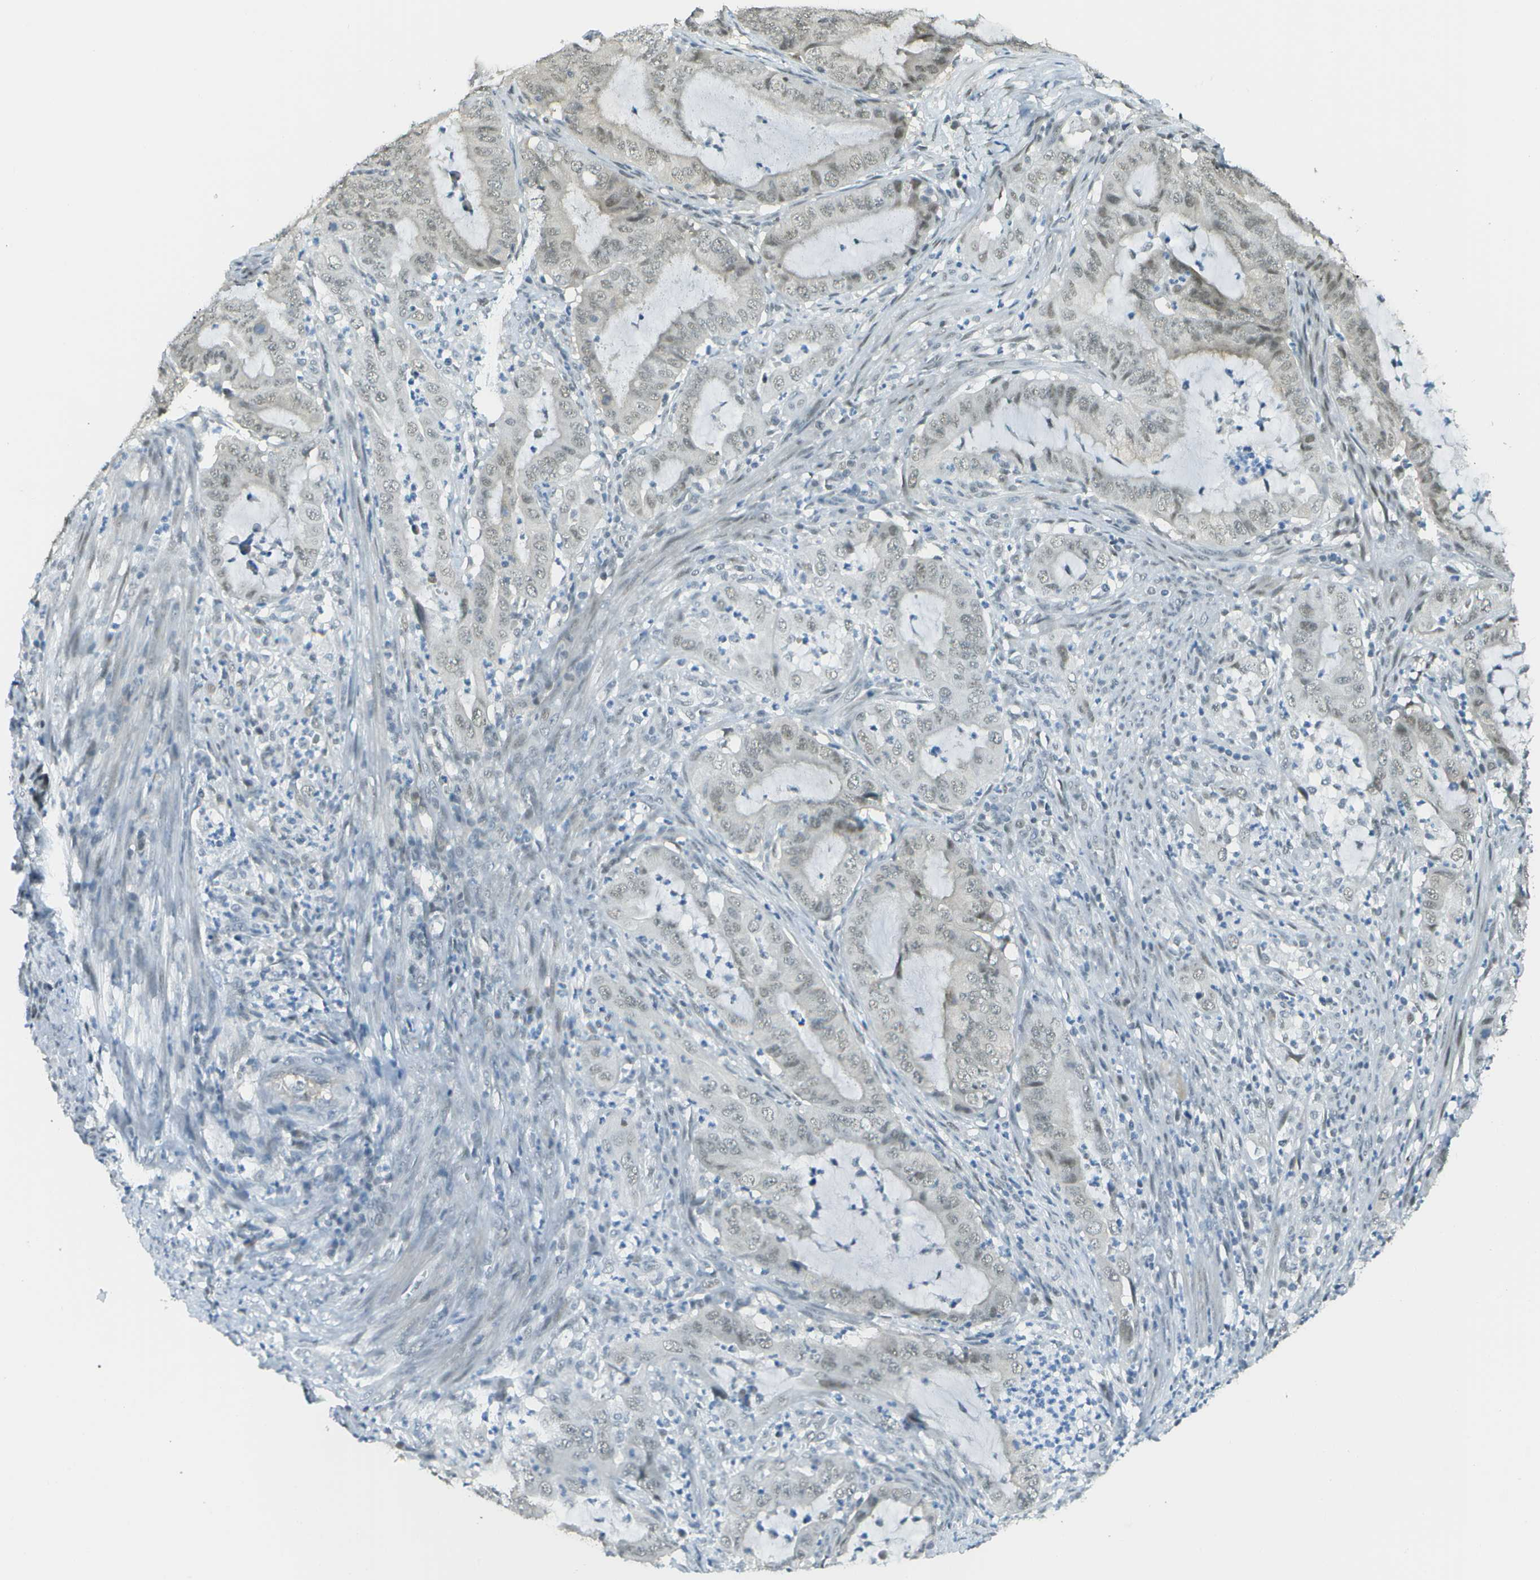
{"staining": {"intensity": "weak", "quantity": "<25%", "location": "nuclear"}, "tissue": "endometrial cancer", "cell_type": "Tumor cells", "image_type": "cancer", "snomed": [{"axis": "morphology", "description": "Adenocarcinoma, NOS"}, {"axis": "topography", "description": "Endometrium"}], "caption": "This is an immunohistochemistry micrograph of human endometrial cancer (adenocarcinoma). There is no positivity in tumor cells.", "gene": "NEK11", "patient": {"sex": "female", "age": 70}}